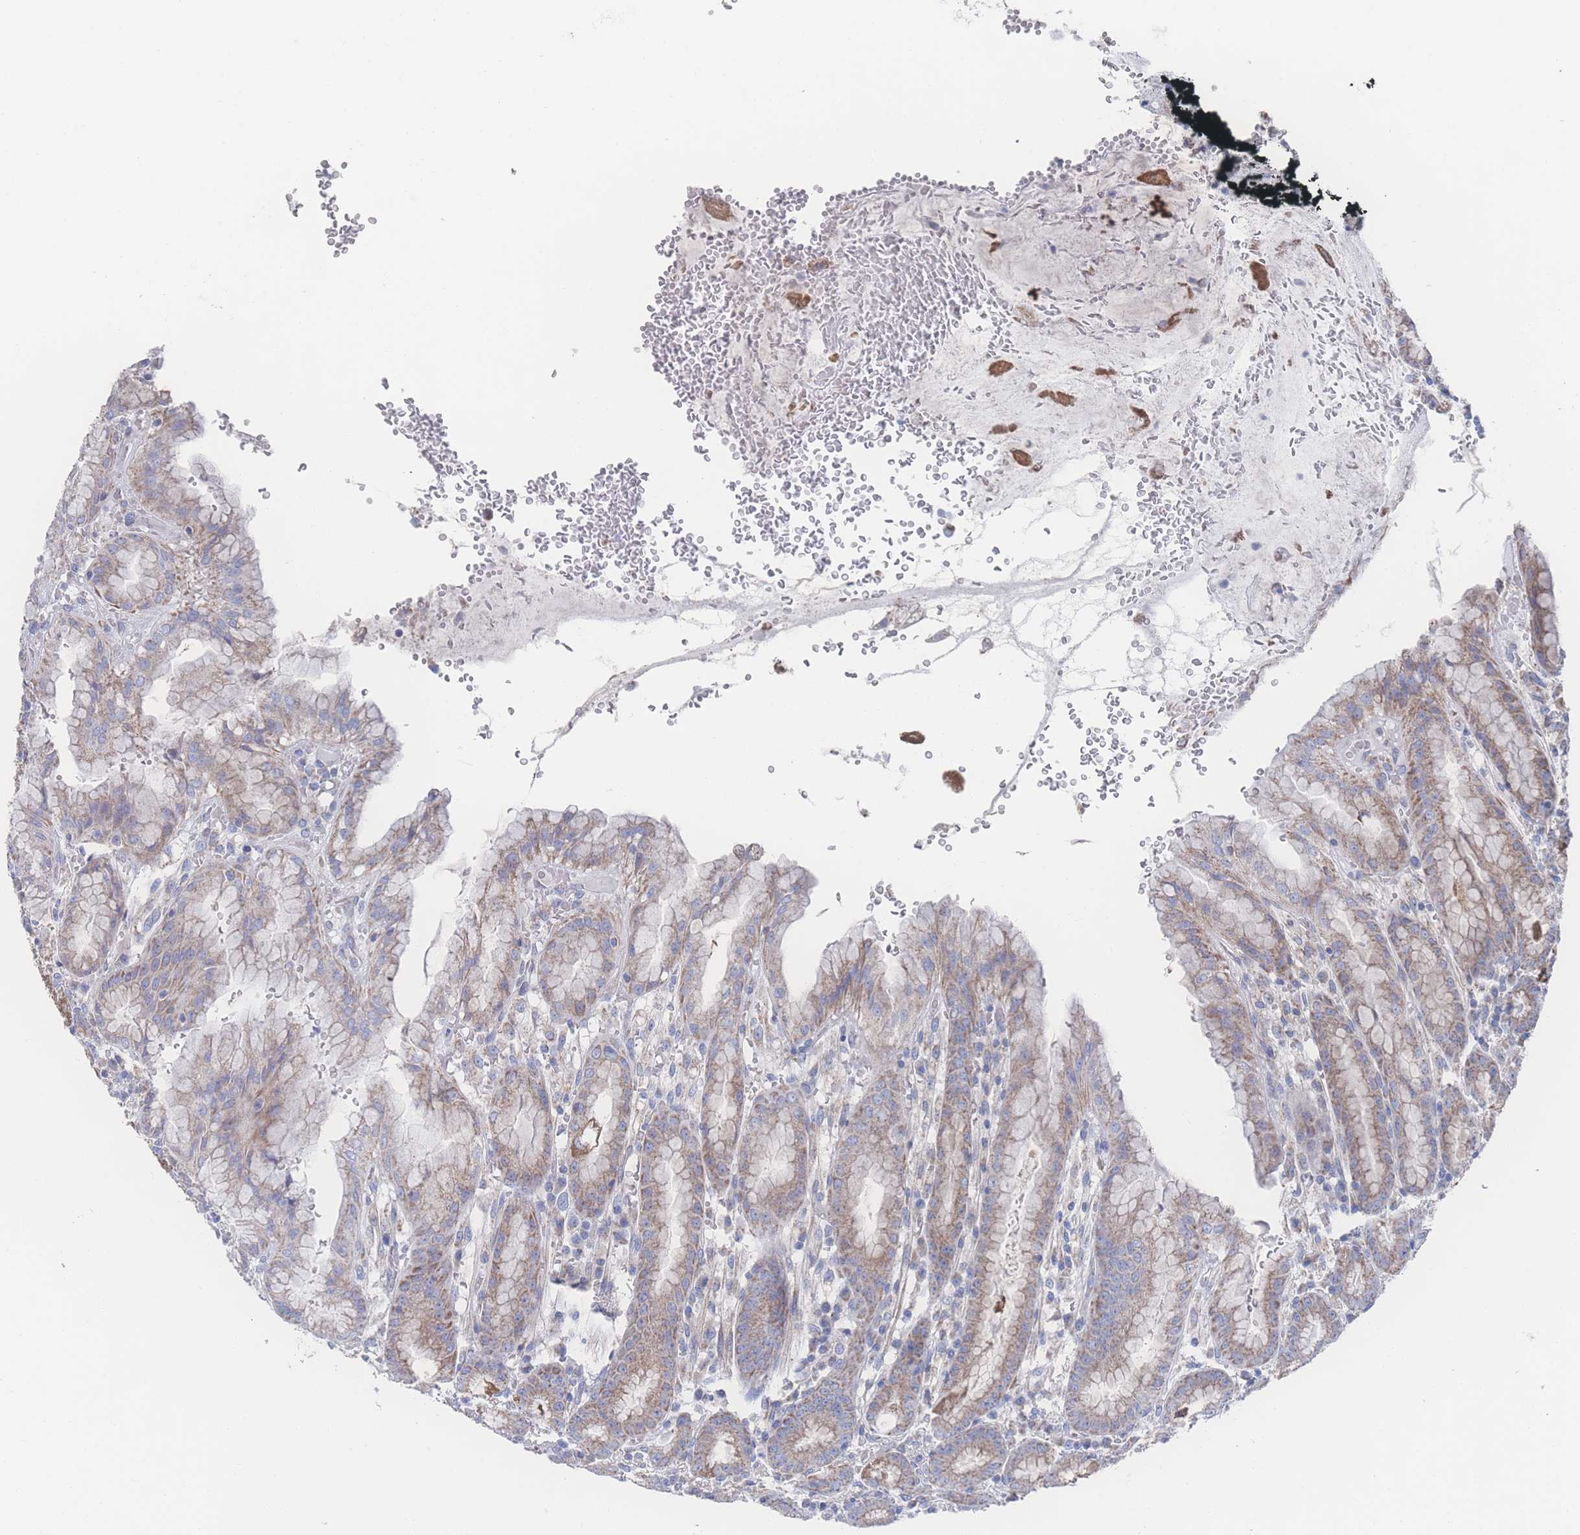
{"staining": {"intensity": "moderate", "quantity": "25%-75%", "location": "cytoplasmic/membranous"}, "tissue": "stomach", "cell_type": "Glandular cells", "image_type": "normal", "snomed": [{"axis": "morphology", "description": "Normal tissue, NOS"}, {"axis": "topography", "description": "Stomach, upper"}], "caption": "A brown stain highlights moderate cytoplasmic/membranous positivity of a protein in glandular cells of normal human stomach.", "gene": "SNPH", "patient": {"sex": "male", "age": 52}}